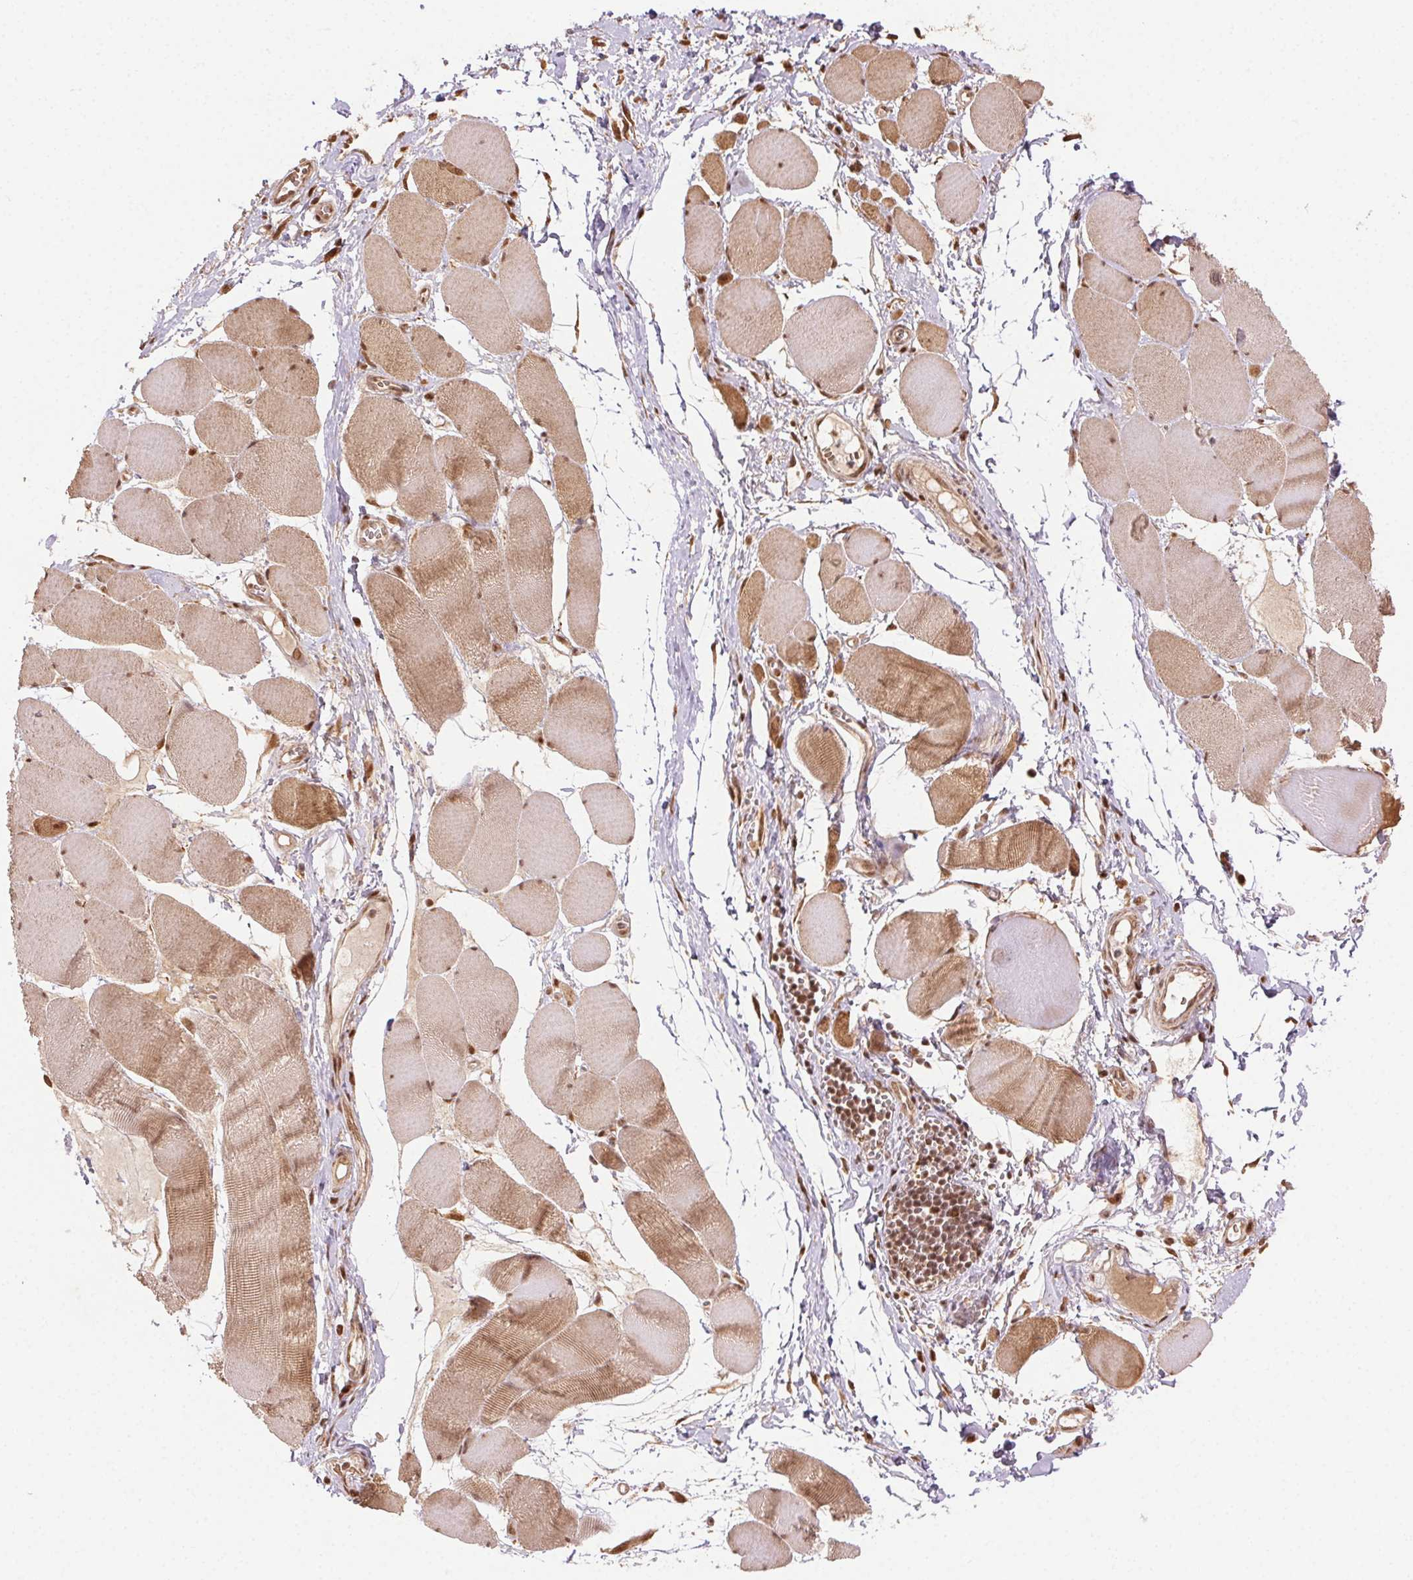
{"staining": {"intensity": "moderate", "quantity": ">75%", "location": "cytoplasmic/membranous,nuclear"}, "tissue": "skeletal muscle", "cell_type": "Myocytes", "image_type": "normal", "snomed": [{"axis": "morphology", "description": "Normal tissue, NOS"}, {"axis": "topography", "description": "Skeletal muscle"}], "caption": "Moderate cytoplasmic/membranous,nuclear expression for a protein is seen in about >75% of myocytes of normal skeletal muscle using IHC.", "gene": "TREML4", "patient": {"sex": "female", "age": 75}}